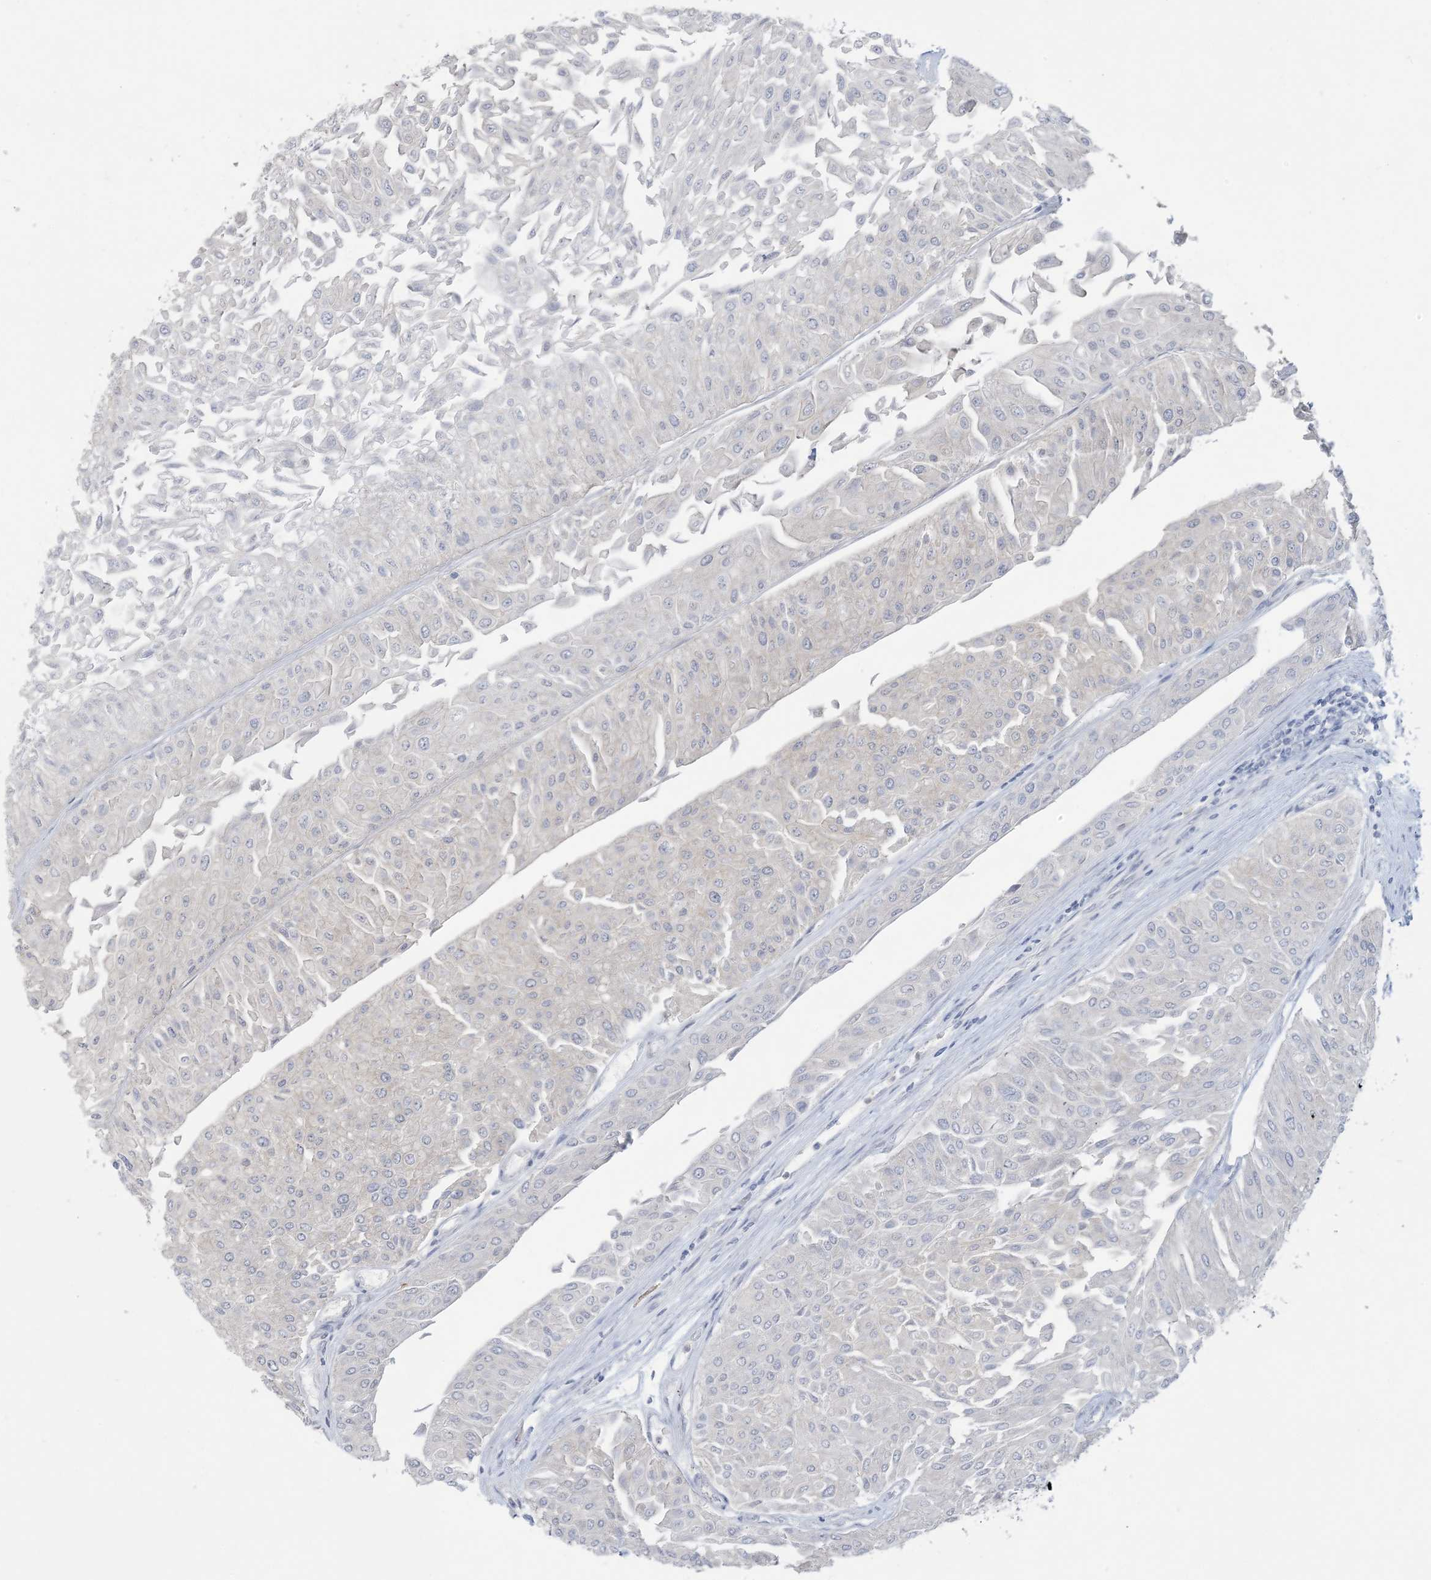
{"staining": {"intensity": "negative", "quantity": "none", "location": "none"}, "tissue": "urothelial cancer", "cell_type": "Tumor cells", "image_type": "cancer", "snomed": [{"axis": "morphology", "description": "Urothelial carcinoma, Low grade"}, {"axis": "topography", "description": "Urinary bladder"}], "caption": "A high-resolution micrograph shows IHC staining of low-grade urothelial carcinoma, which exhibits no significant expression in tumor cells. (Stains: DAB IHC with hematoxylin counter stain, Microscopy: brightfield microscopy at high magnification).", "gene": "KIF3A", "patient": {"sex": "male", "age": 67}}